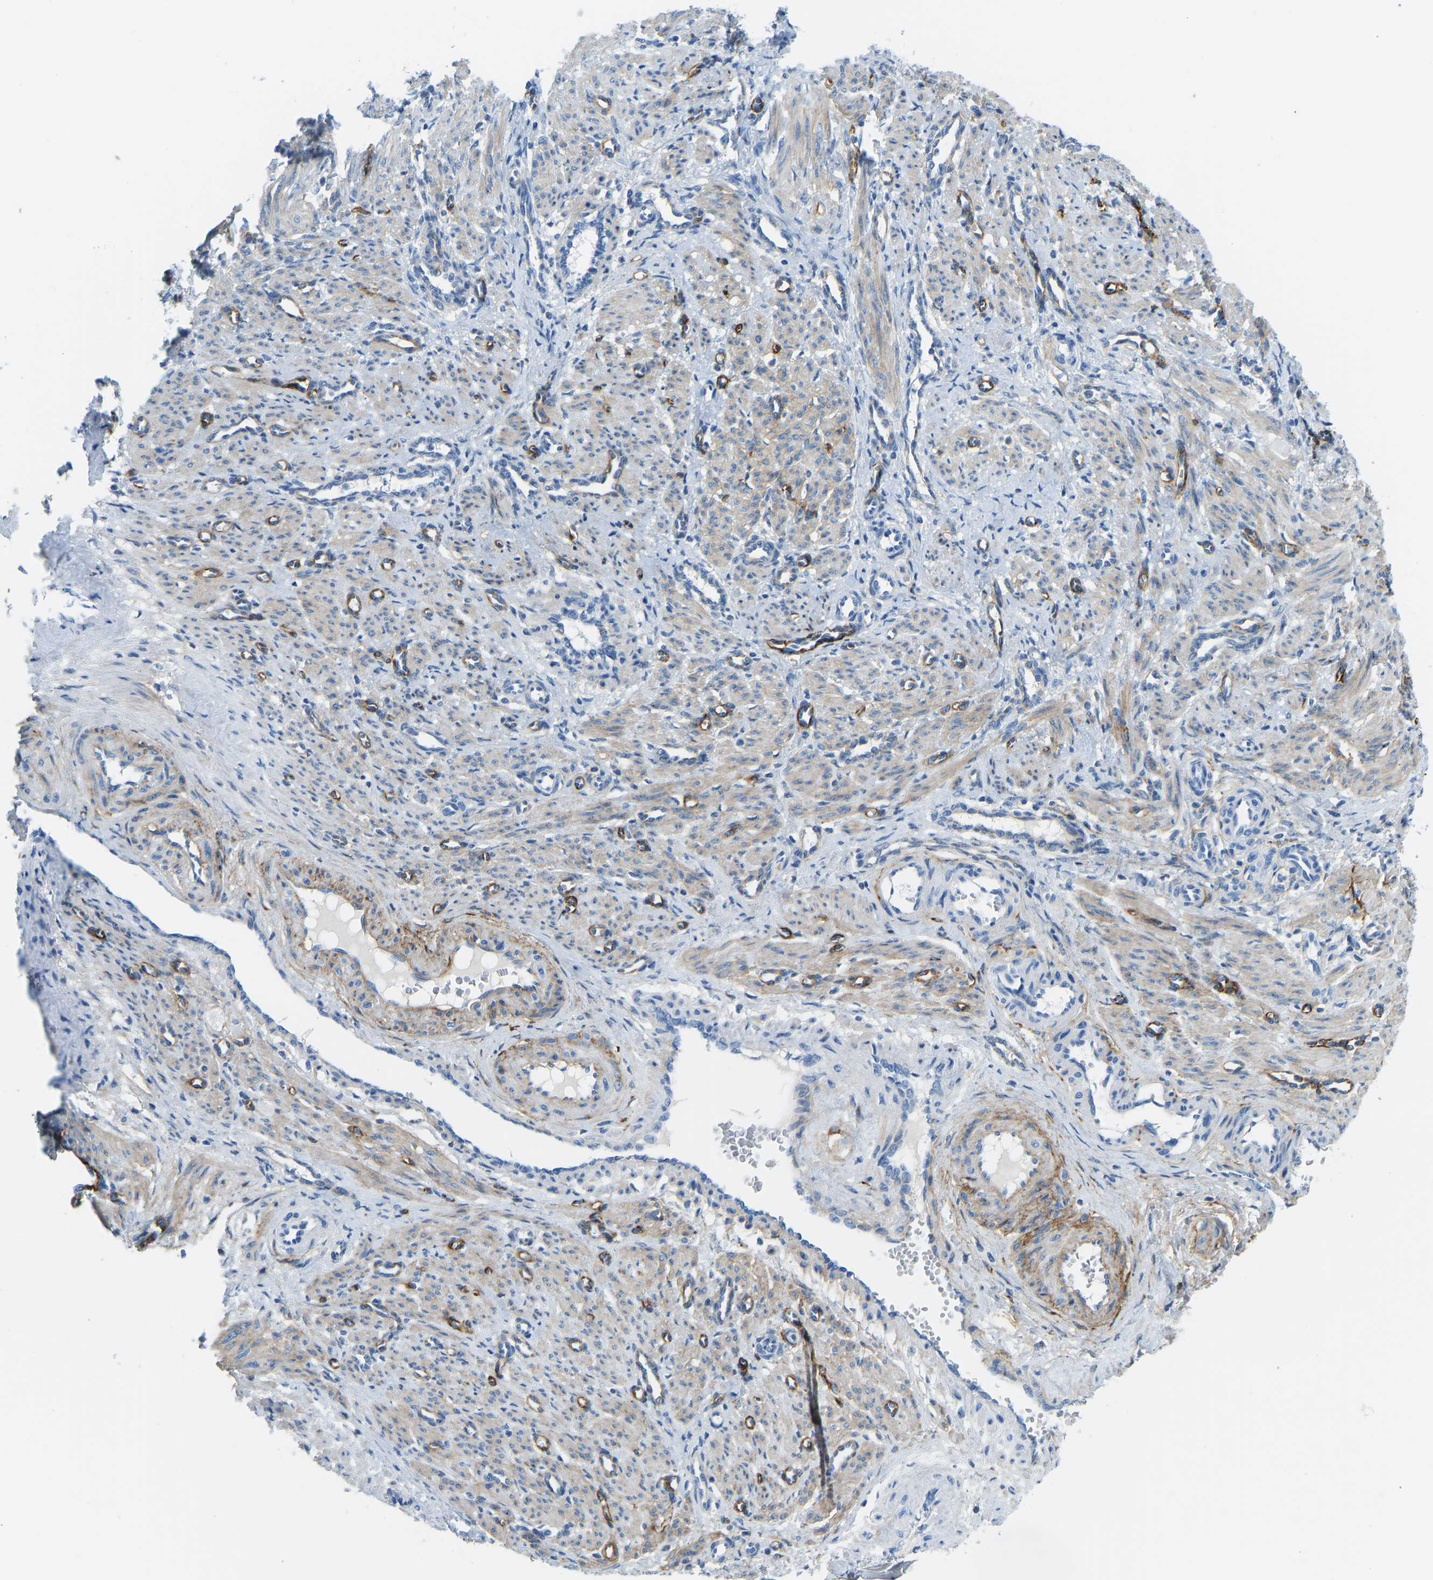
{"staining": {"intensity": "weak", "quantity": "25%-75%", "location": "cytoplasmic/membranous"}, "tissue": "smooth muscle", "cell_type": "Smooth muscle cells", "image_type": "normal", "snomed": [{"axis": "morphology", "description": "Normal tissue, NOS"}, {"axis": "topography", "description": "Endometrium"}], "caption": "The histopathology image displays staining of benign smooth muscle, revealing weak cytoplasmic/membranous protein positivity (brown color) within smooth muscle cells. Using DAB (brown) and hematoxylin (blue) stains, captured at high magnification using brightfield microscopy.", "gene": "COL15A1", "patient": {"sex": "female", "age": 33}}